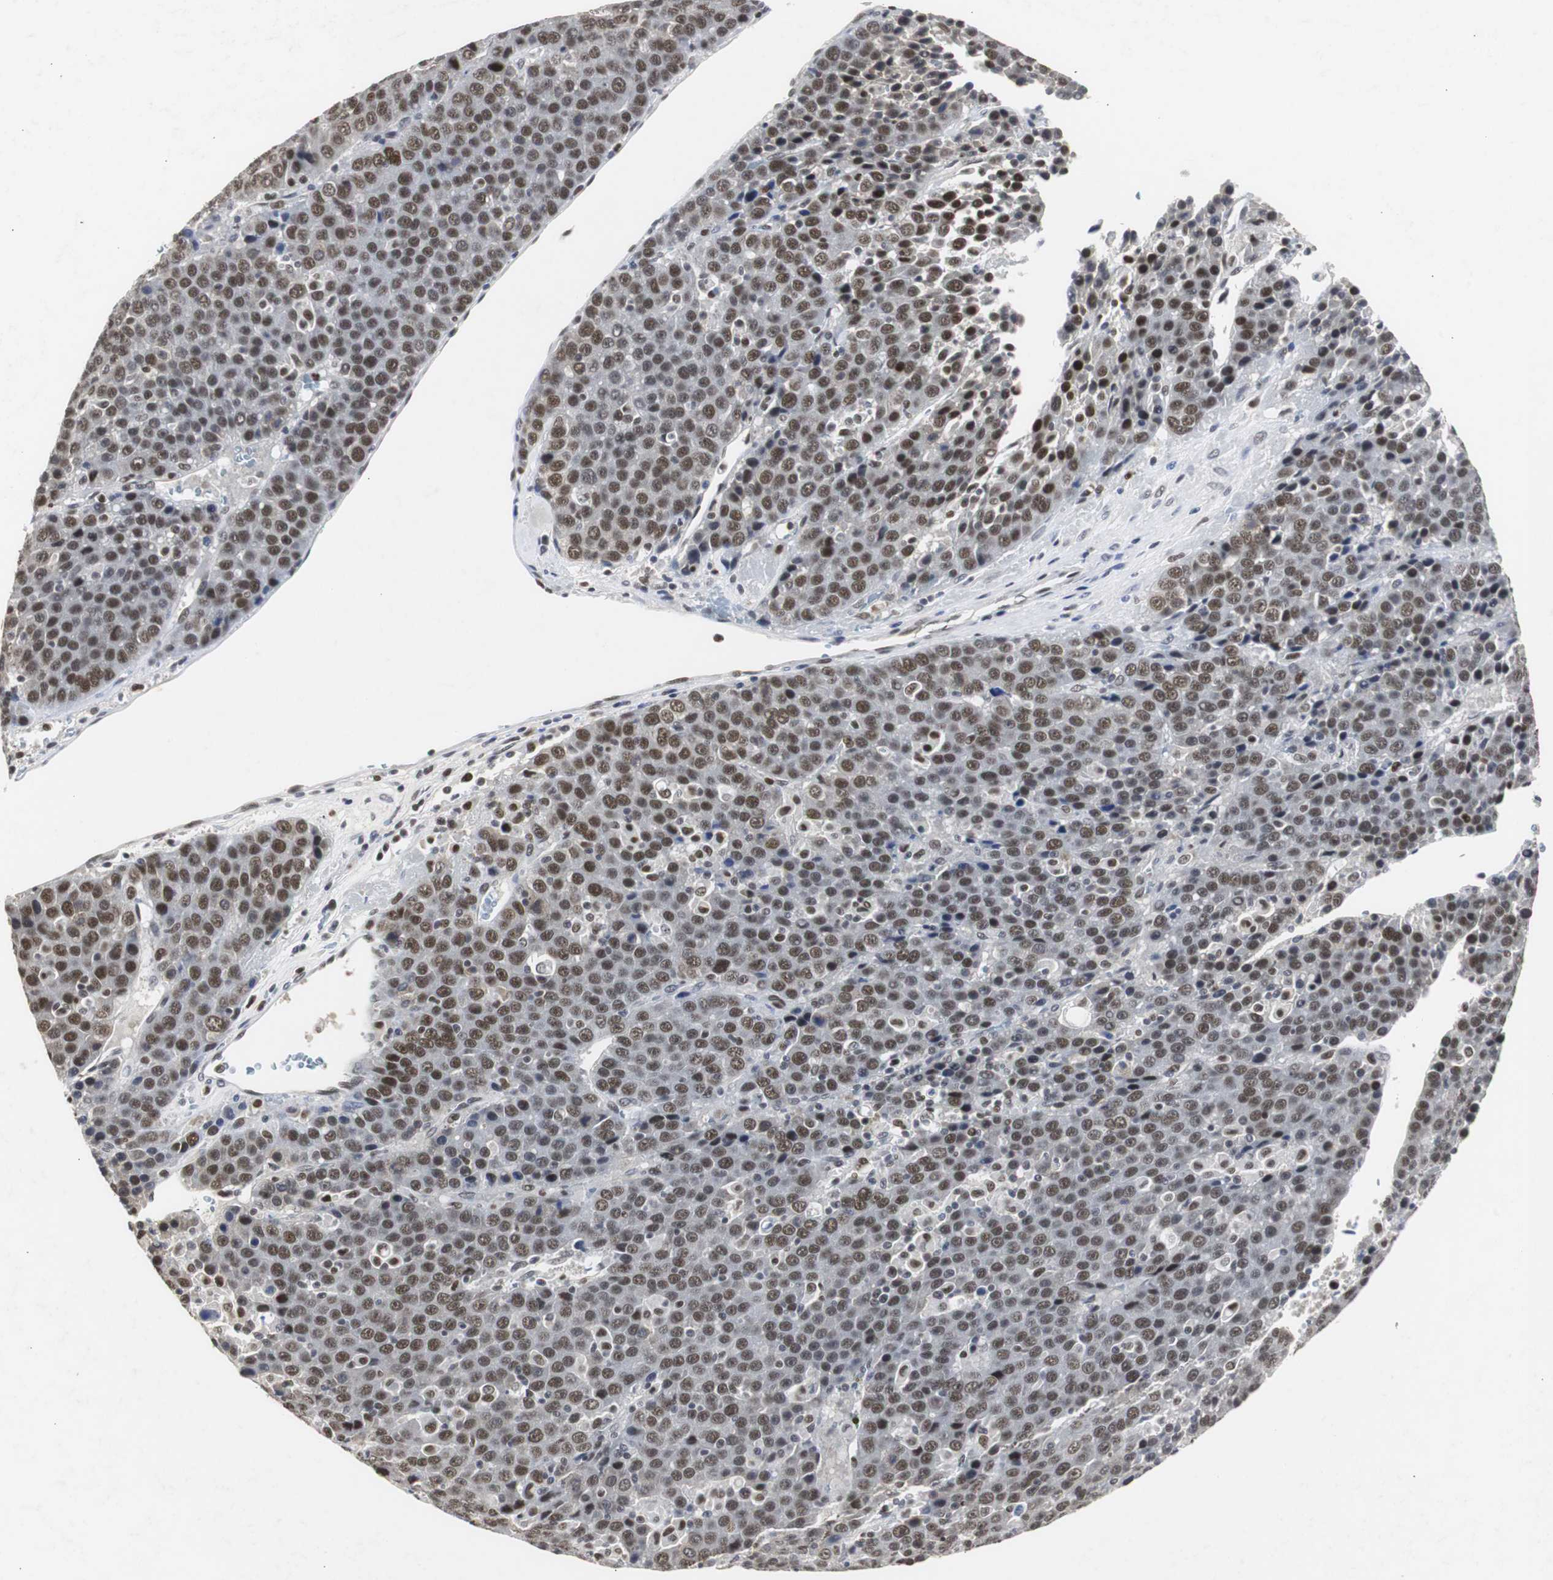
{"staining": {"intensity": "moderate", "quantity": ">75%", "location": "nuclear"}, "tissue": "liver cancer", "cell_type": "Tumor cells", "image_type": "cancer", "snomed": [{"axis": "morphology", "description": "Carcinoma, Hepatocellular, NOS"}, {"axis": "topography", "description": "Liver"}], "caption": "This micrograph demonstrates immunohistochemistry staining of human liver cancer (hepatocellular carcinoma), with medium moderate nuclear positivity in approximately >75% of tumor cells.", "gene": "ZFC3H1", "patient": {"sex": "female", "age": 53}}